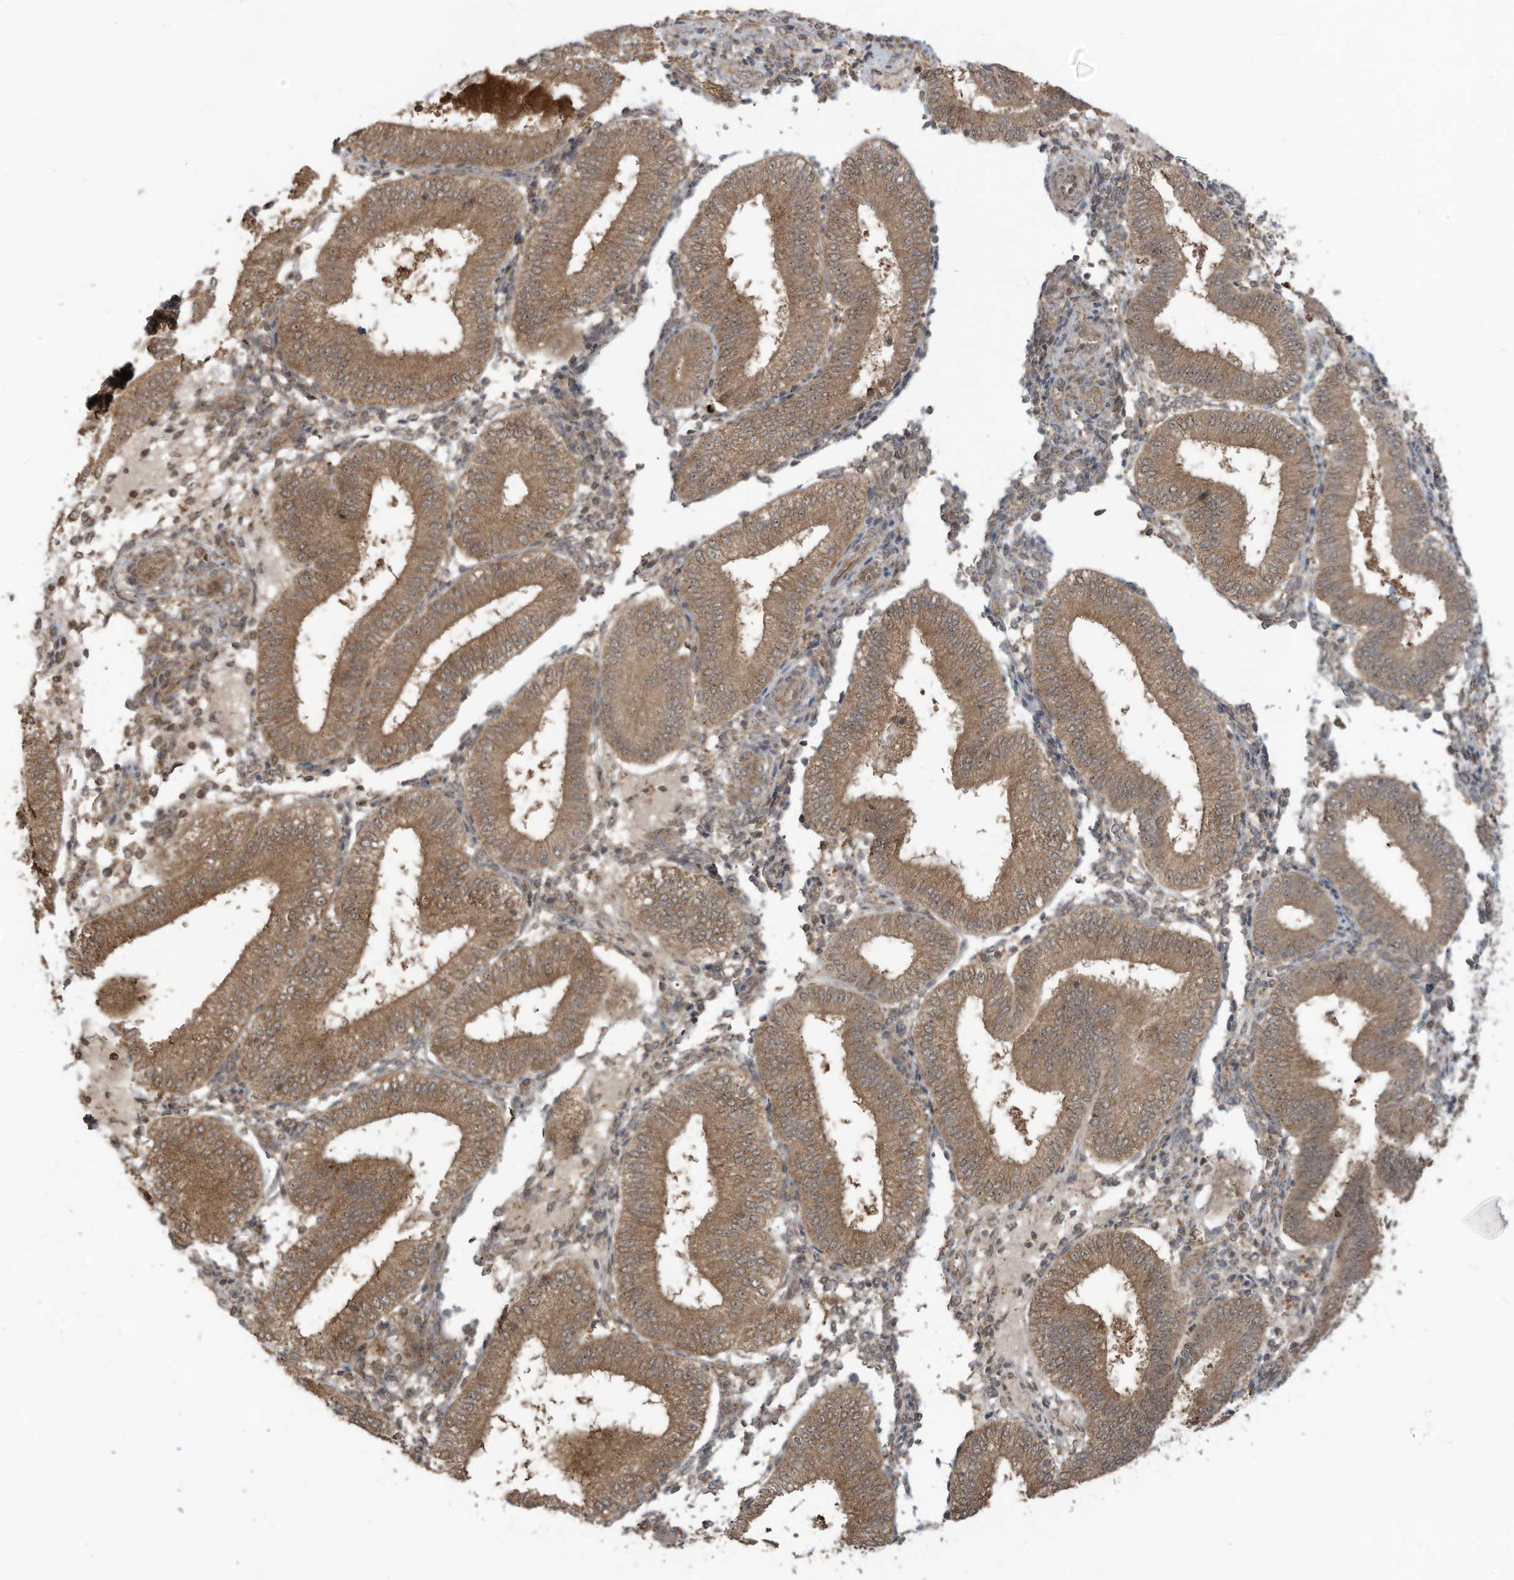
{"staining": {"intensity": "moderate", "quantity": "25%-75%", "location": "cytoplasmic/membranous"}, "tissue": "endometrium", "cell_type": "Cells in endometrial stroma", "image_type": "normal", "snomed": [{"axis": "morphology", "description": "Normal tissue, NOS"}, {"axis": "topography", "description": "Endometrium"}], "caption": "IHC of benign endometrium exhibits medium levels of moderate cytoplasmic/membranous staining in about 25%-75% of cells in endometrial stroma.", "gene": "CARF", "patient": {"sex": "female", "age": 39}}